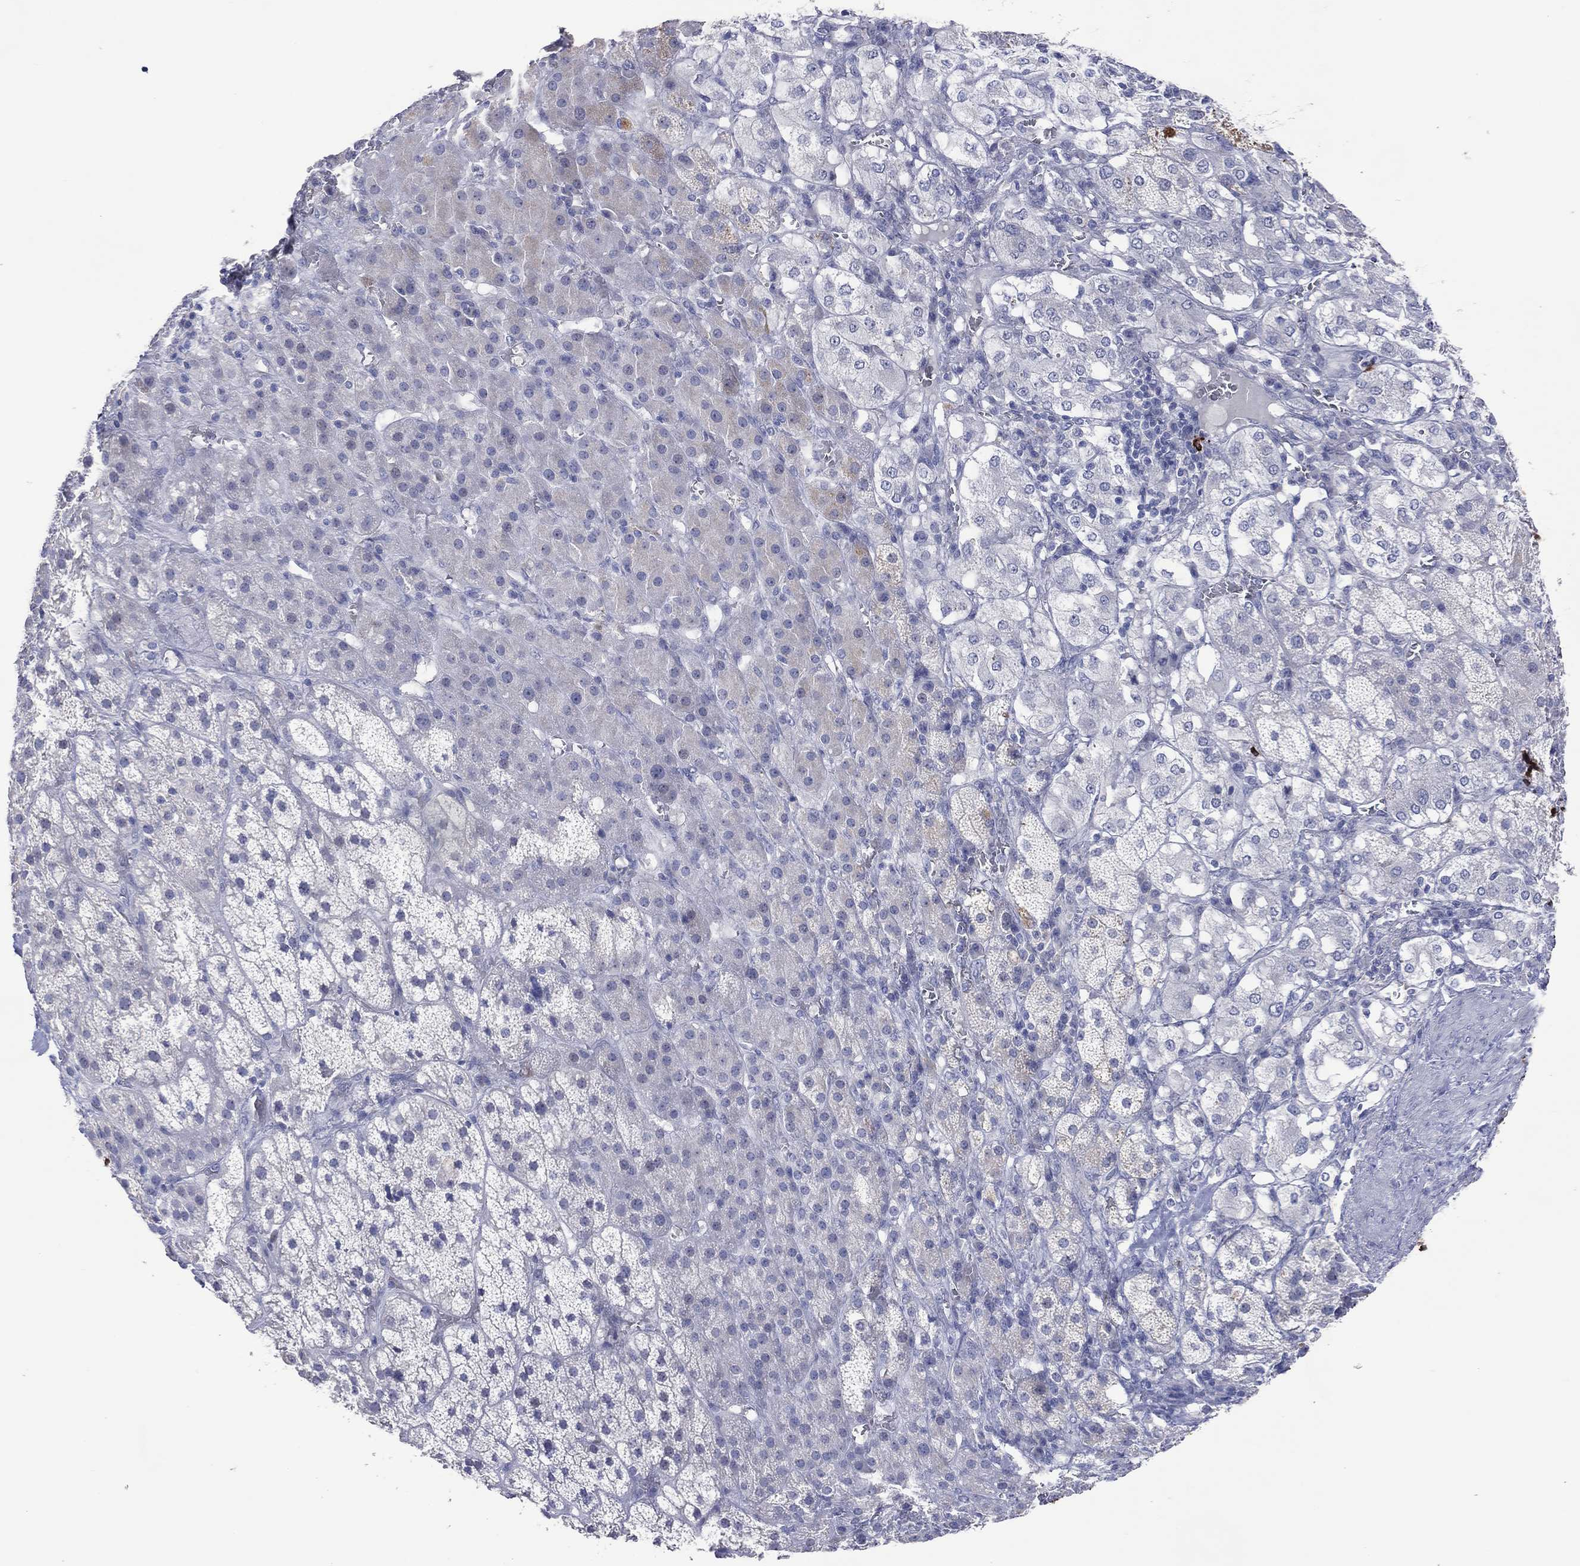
{"staining": {"intensity": "negative", "quantity": "none", "location": "none"}, "tissue": "adrenal gland", "cell_type": "Glandular cells", "image_type": "normal", "snomed": [{"axis": "morphology", "description": "Normal tissue, NOS"}, {"axis": "topography", "description": "Adrenal gland"}], "caption": "IHC of benign adrenal gland exhibits no expression in glandular cells.", "gene": "DNAH6", "patient": {"sex": "male", "age": 70}}